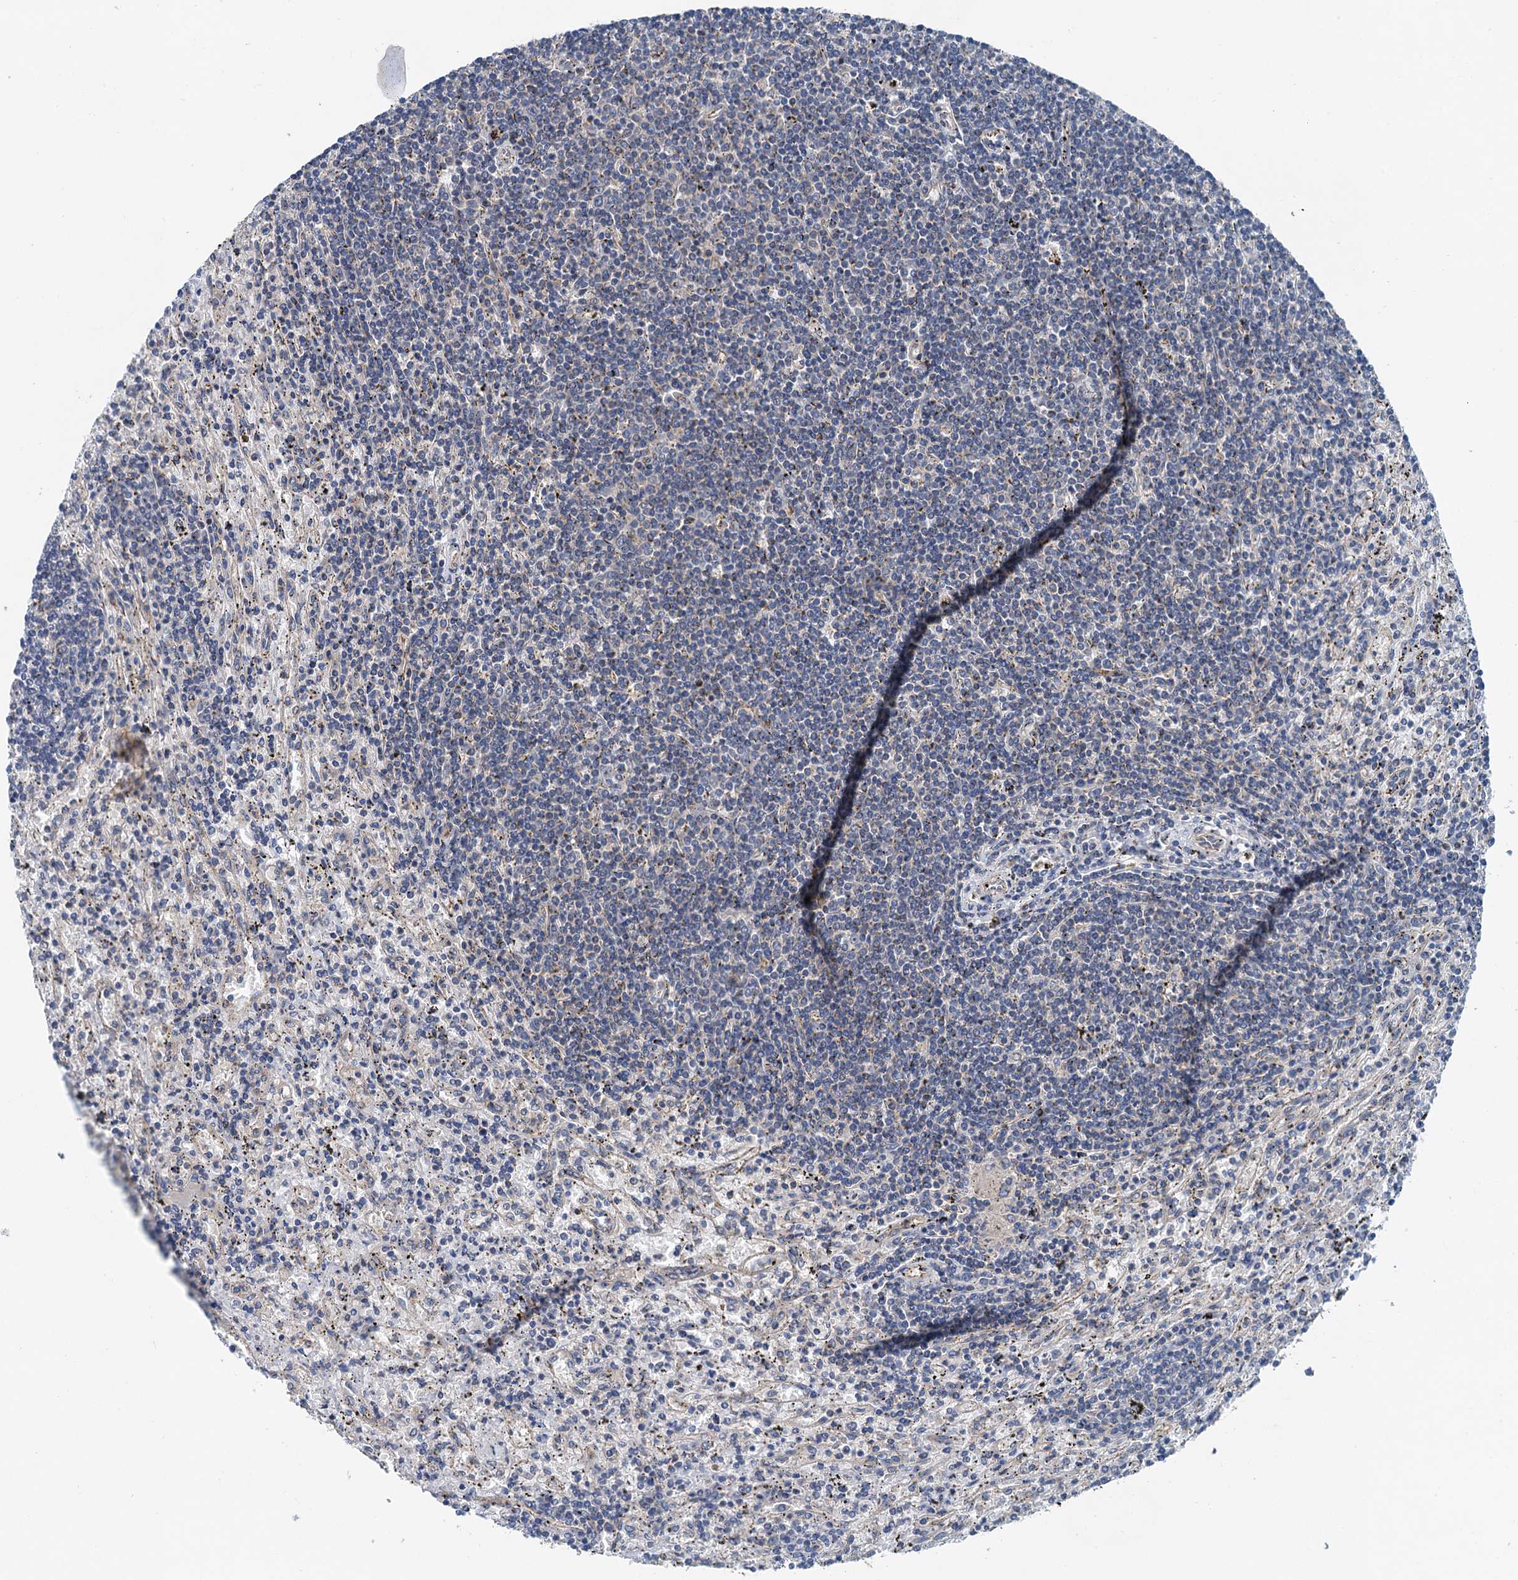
{"staining": {"intensity": "negative", "quantity": "none", "location": "none"}, "tissue": "lymphoma", "cell_type": "Tumor cells", "image_type": "cancer", "snomed": [{"axis": "morphology", "description": "Malignant lymphoma, non-Hodgkin's type, Low grade"}, {"axis": "topography", "description": "Spleen"}], "caption": "Malignant lymphoma, non-Hodgkin's type (low-grade) was stained to show a protein in brown. There is no significant staining in tumor cells.", "gene": "ANKRD26", "patient": {"sex": "male", "age": 76}}